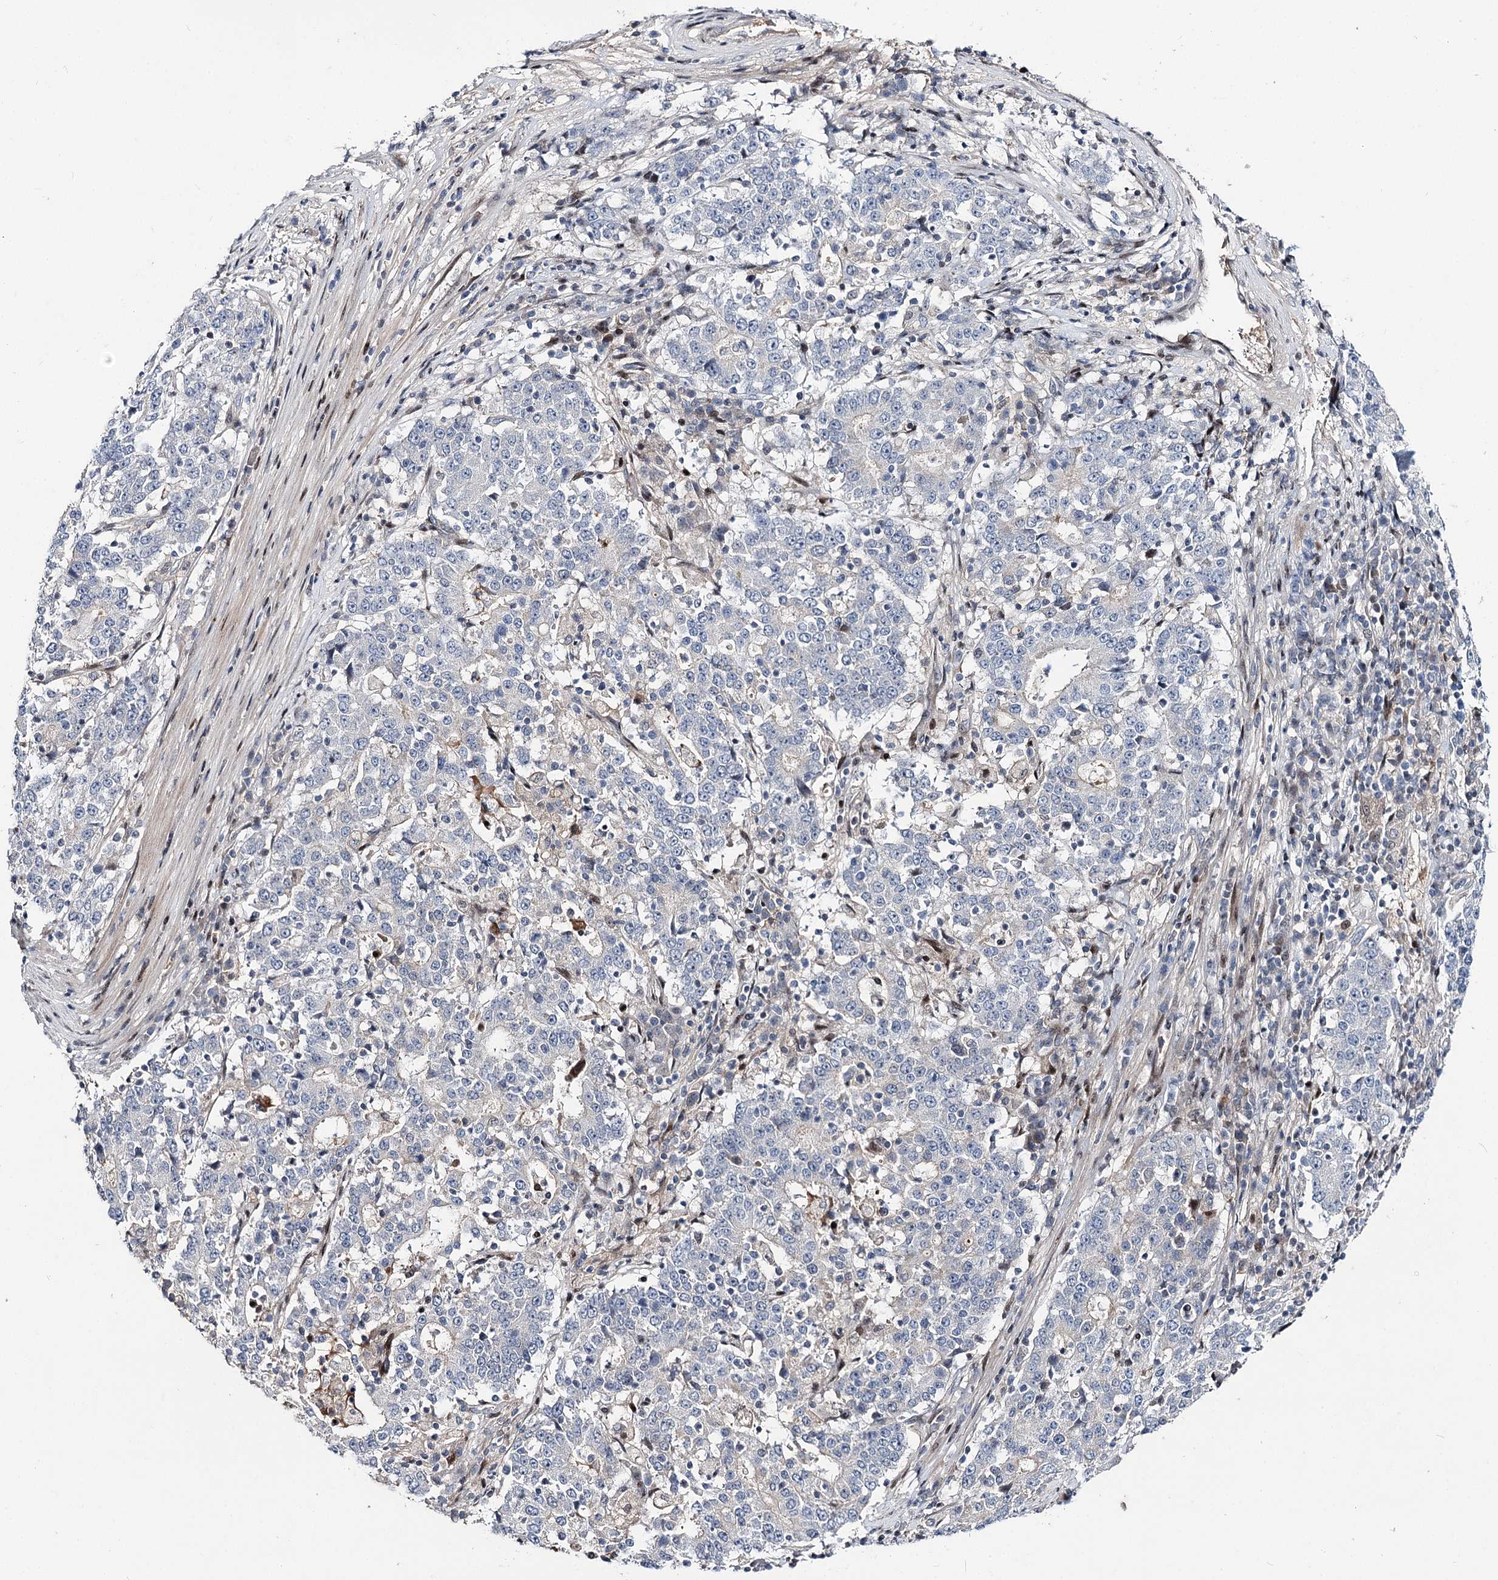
{"staining": {"intensity": "negative", "quantity": "none", "location": "none"}, "tissue": "stomach cancer", "cell_type": "Tumor cells", "image_type": "cancer", "snomed": [{"axis": "morphology", "description": "Adenocarcinoma, NOS"}, {"axis": "topography", "description": "Stomach"}], "caption": "Immunohistochemistry (IHC) of human stomach cancer exhibits no positivity in tumor cells.", "gene": "ITFG2", "patient": {"sex": "male", "age": 59}}